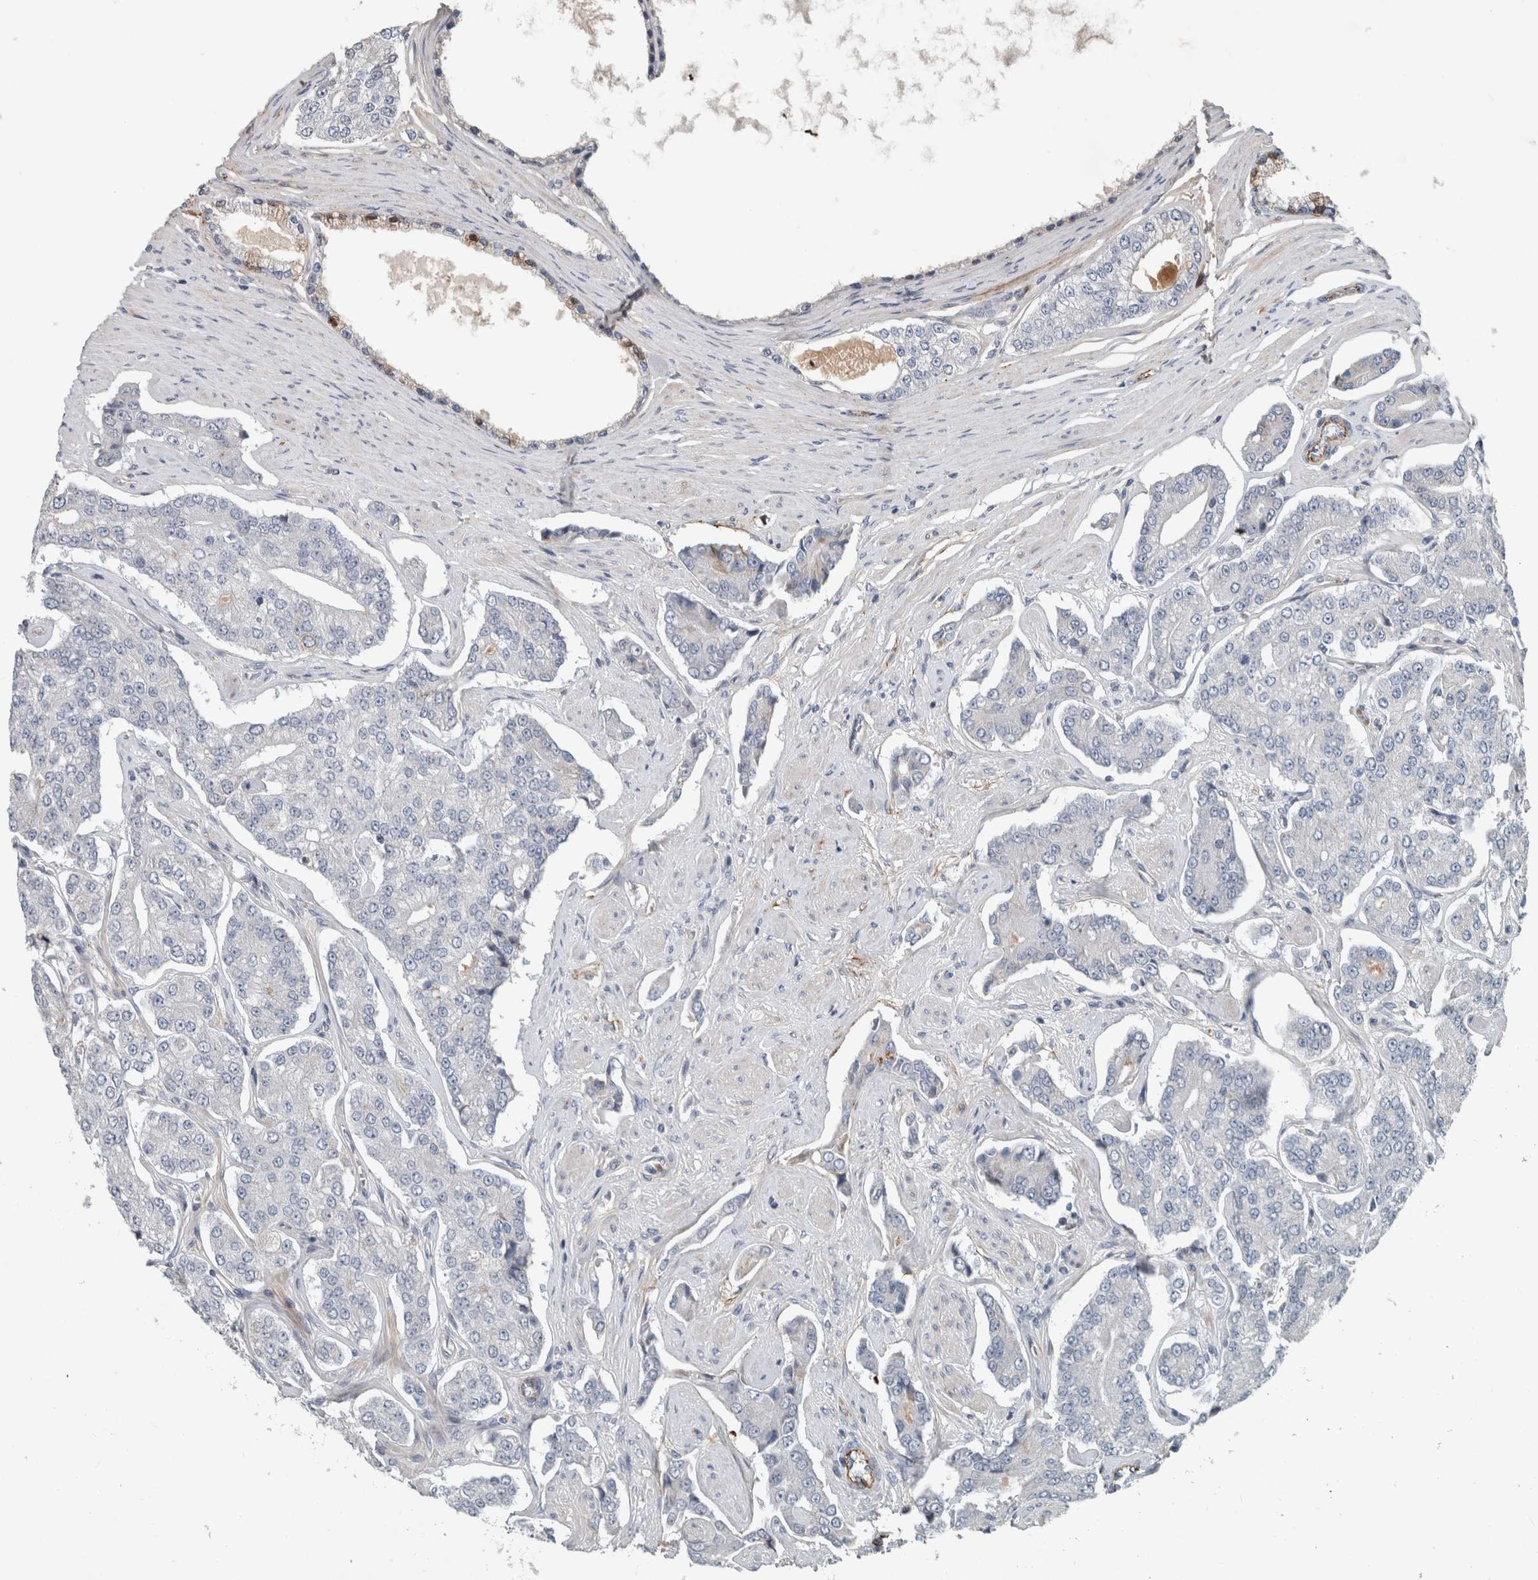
{"staining": {"intensity": "negative", "quantity": "none", "location": "none"}, "tissue": "prostate cancer", "cell_type": "Tumor cells", "image_type": "cancer", "snomed": [{"axis": "morphology", "description": "Adenocarcinoma, High grade"}, {"axis": "topography", "description": "Prostate"}], "caption": "IHC of prostate cancer (high-grade adenocarcinoma) demonstrates no expression in tumor cells.", "gene": "FN1", "patient": {"sex": "male", "age": 71}}